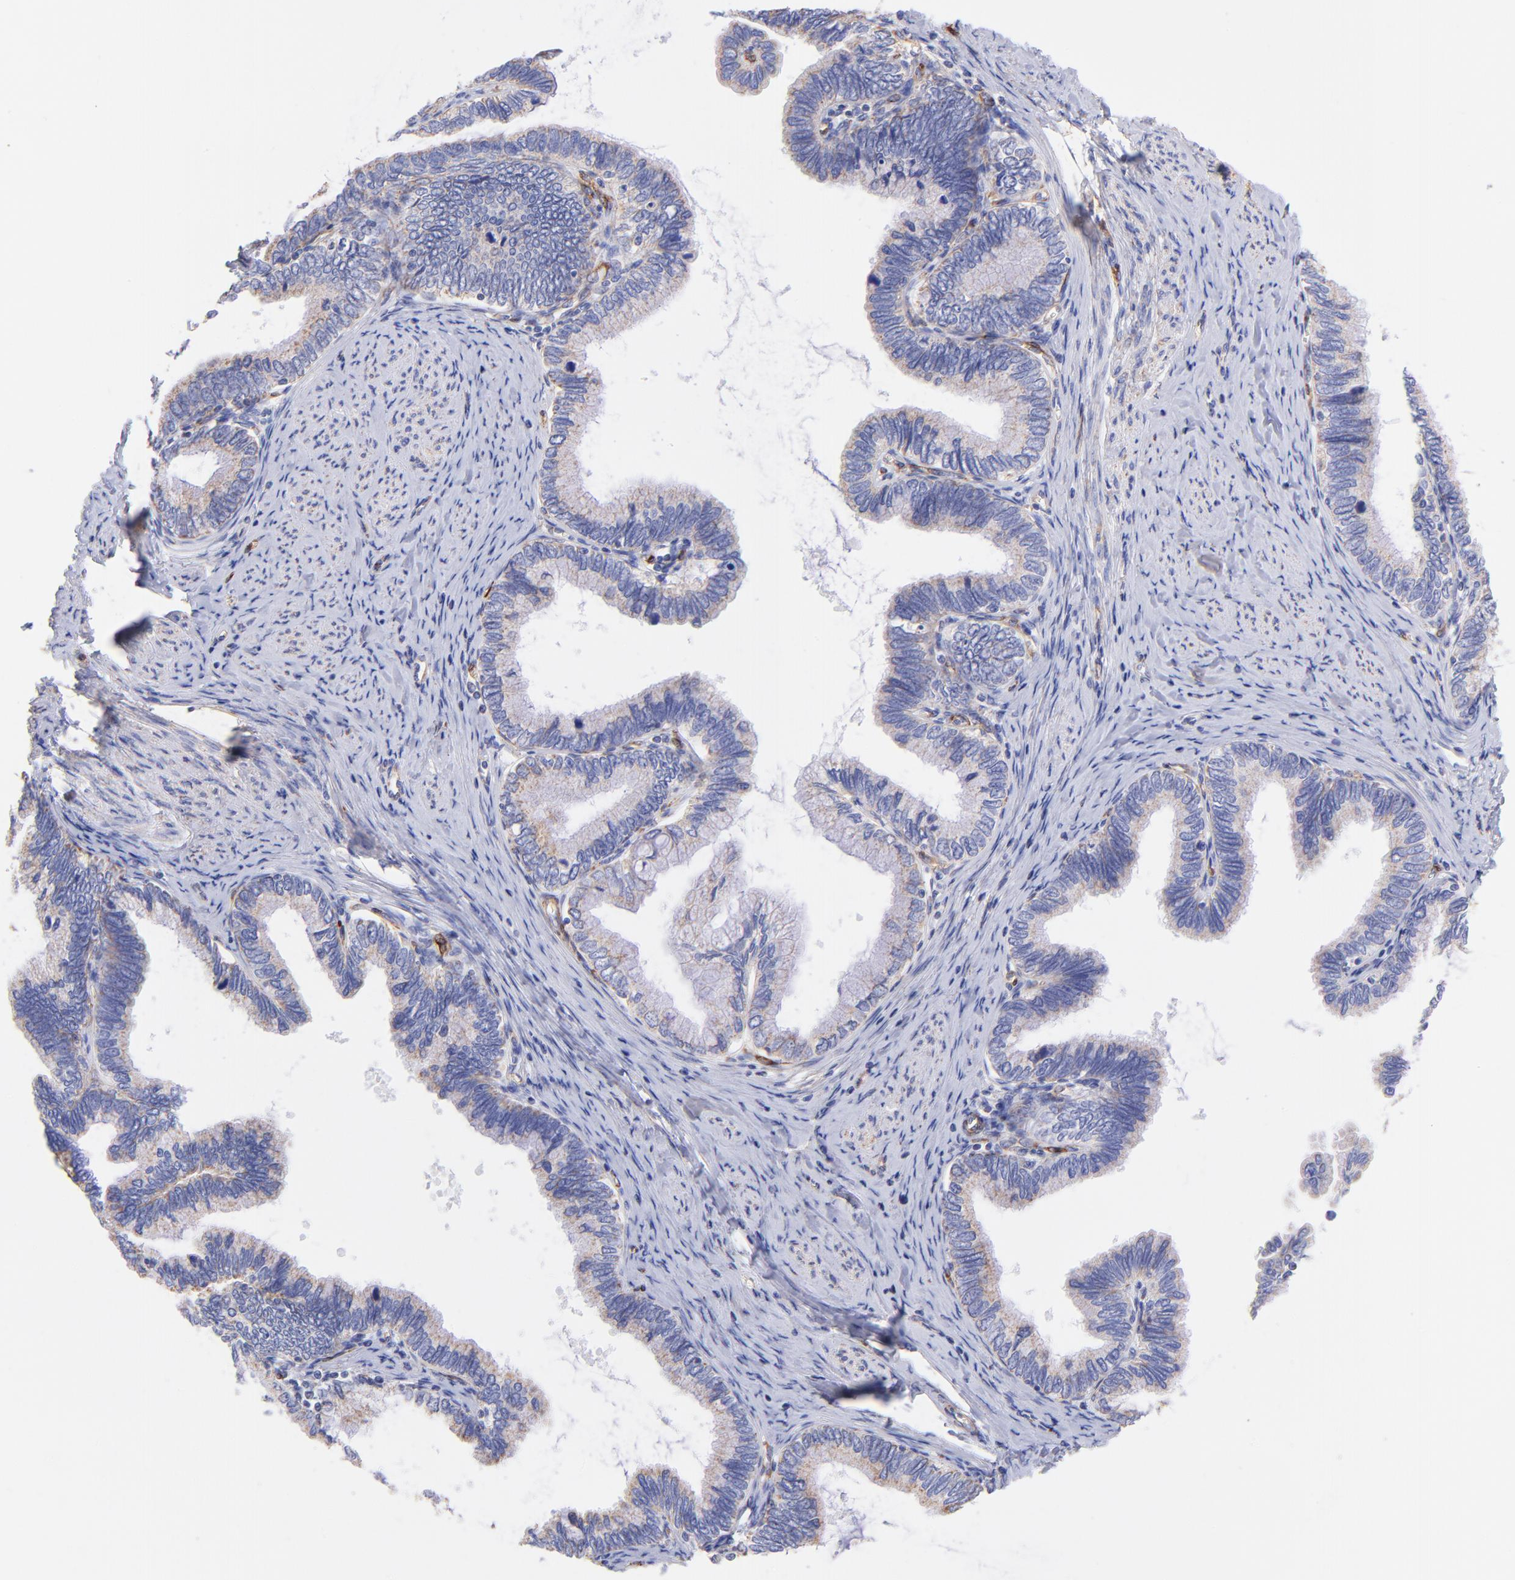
{"staining": {"intensity": "weak", "quantity": "25%-75%", "location": "cytoplasmic/membranous"}, "tissue": "cervical cancer", "cell_type": "Tumor cells", "image_type": "cancer", "snomed": [{"axis": "morphology", "description": "Adenocarcinoma, NOS"}, {"axis": "topography", "description": "Cervix"}], "caption": "Immunohistochemistry (IHC) (DAB (3,3'-diaminobenzidine)) staining of cervical adenocarcinoma demonstrates weak cytoplasmic/membranous protein positivity in approximately 25%-75% of tumor cells. (DAB (3,3'-diaminobenzidine) IHC, brown staining for protein, blue staining for nuclei).", "gene": "SPARC", "patient": {"sex": "female", "age": 49}}